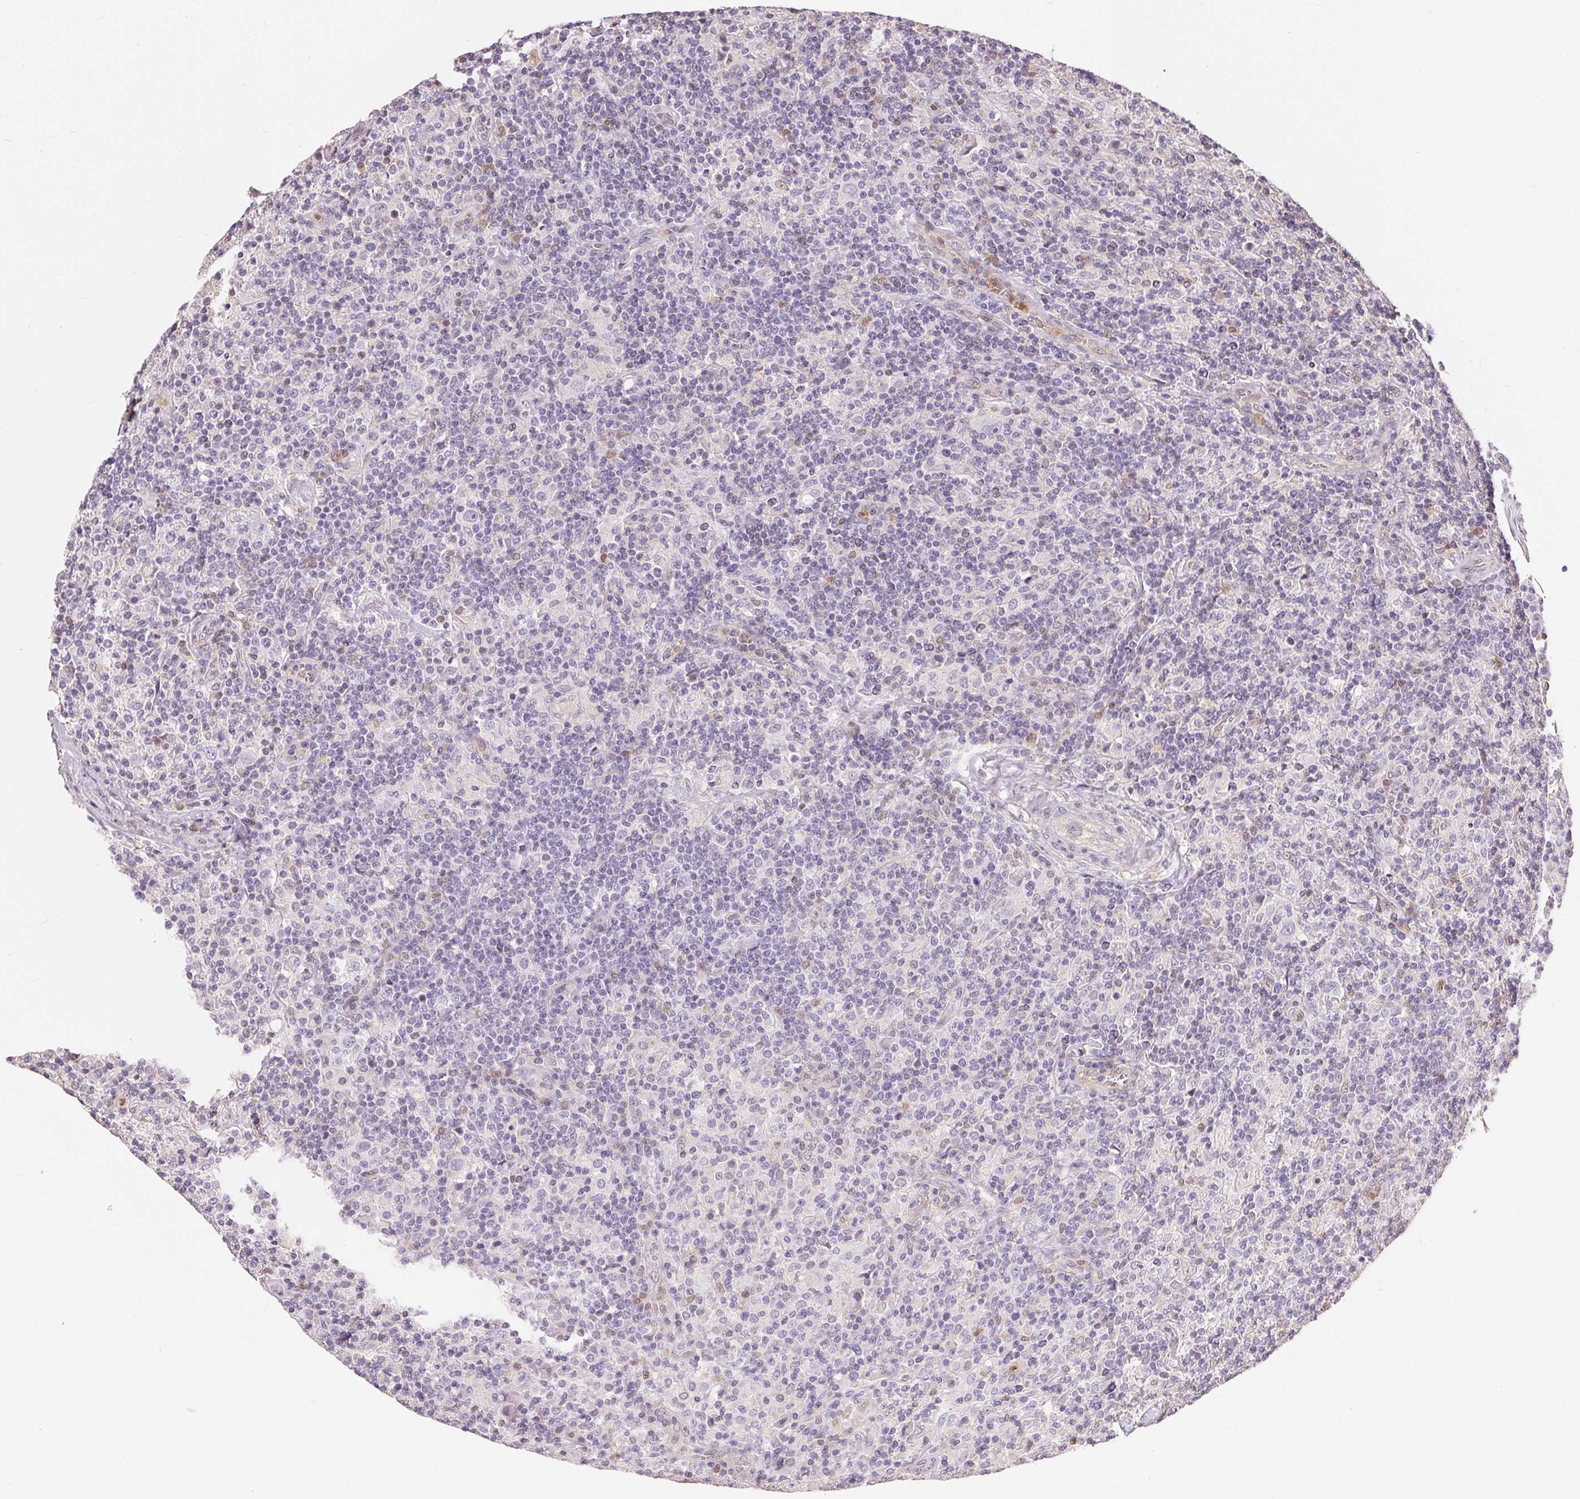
{"staining": {"intensity": "negative", "quantity": "none", "location": "none"}, "tissue": "lymphoma", "cell_type": "Tumor cells", "image_type": "cancer", "snomed": [{"axis": "morphology", "description": "Hodgkin's disease, NOS"}, {"axis": "topography", "description": "Lymph node"}], "caption": "Immunohistochemistry micrograph of neoplastic tissue: lymphoma stained with DAB (3,3'-diaminobenzidine) reveals no significant protein expression in tumor cells. The staining was performed using DAB to visualize the protein expression in brown, while the nuclei were stained in blue with hematoxylin (Magnification: 20x).", "gene": "S100A3", "patient": {"sex": "male", "age": 70}}